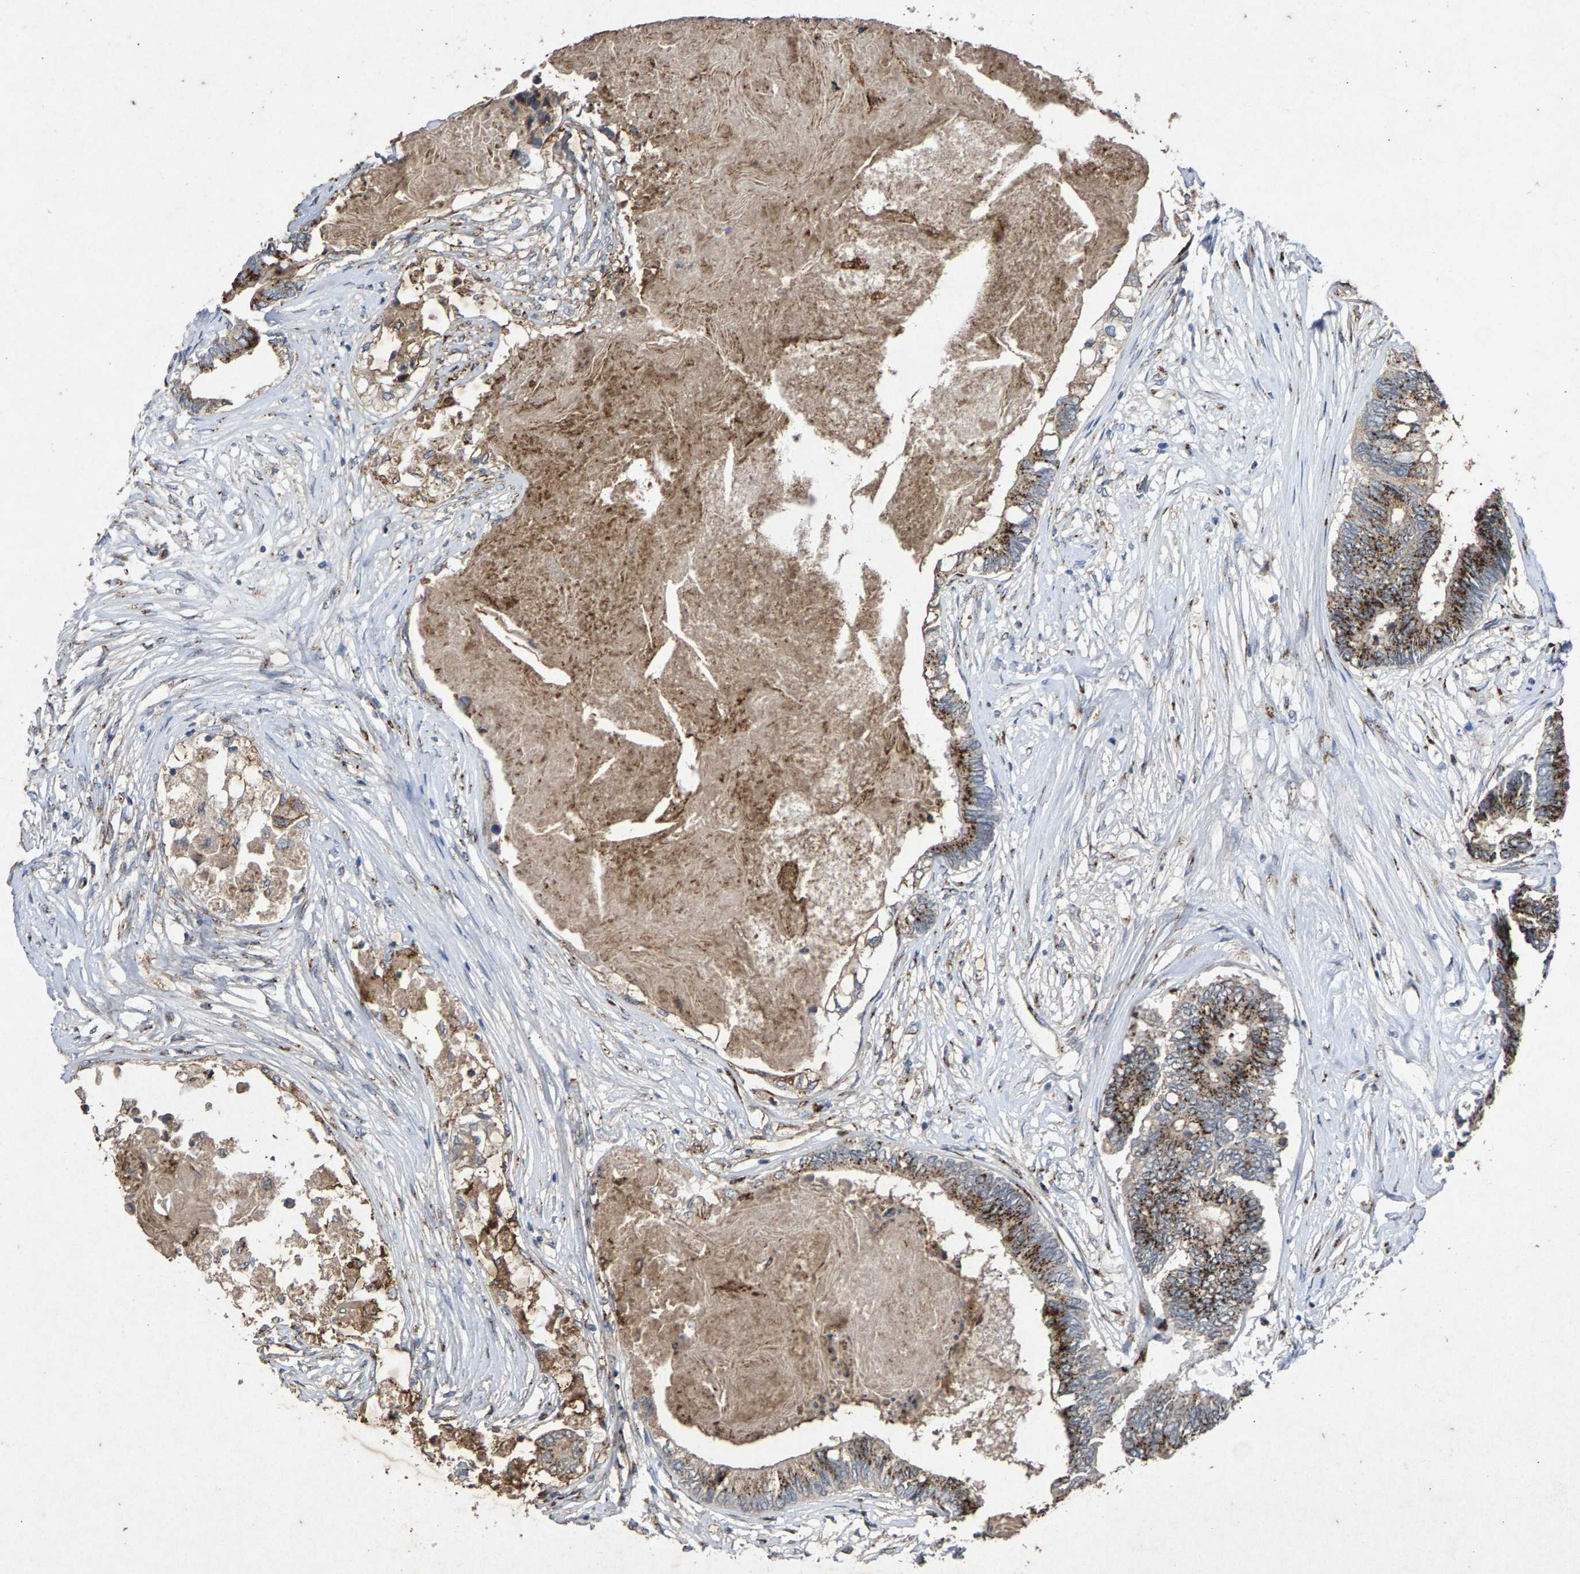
{"staining": {"intensity": "strong", "quantity": ">75%", "location": "cytoplasmic/membranous"}, "tissue": "colorectal cancer", "cell_type": "Tumor cells", "image_type": "cancer", "snomed": [{"axis": "morphology", "description": "Adenocarcinoma, NOS"}, {"axis": "topography", "description": "Rectum"}], "caption": "There is high levels of strong cytoplasmic/membranous staining in tumor cells of adenocarcinoma (colorectal), as demonstrated by immunohistochemical staining (brown color).", "gene": "MAN2A1", "patient": {"sex": "male", "age": 63}}